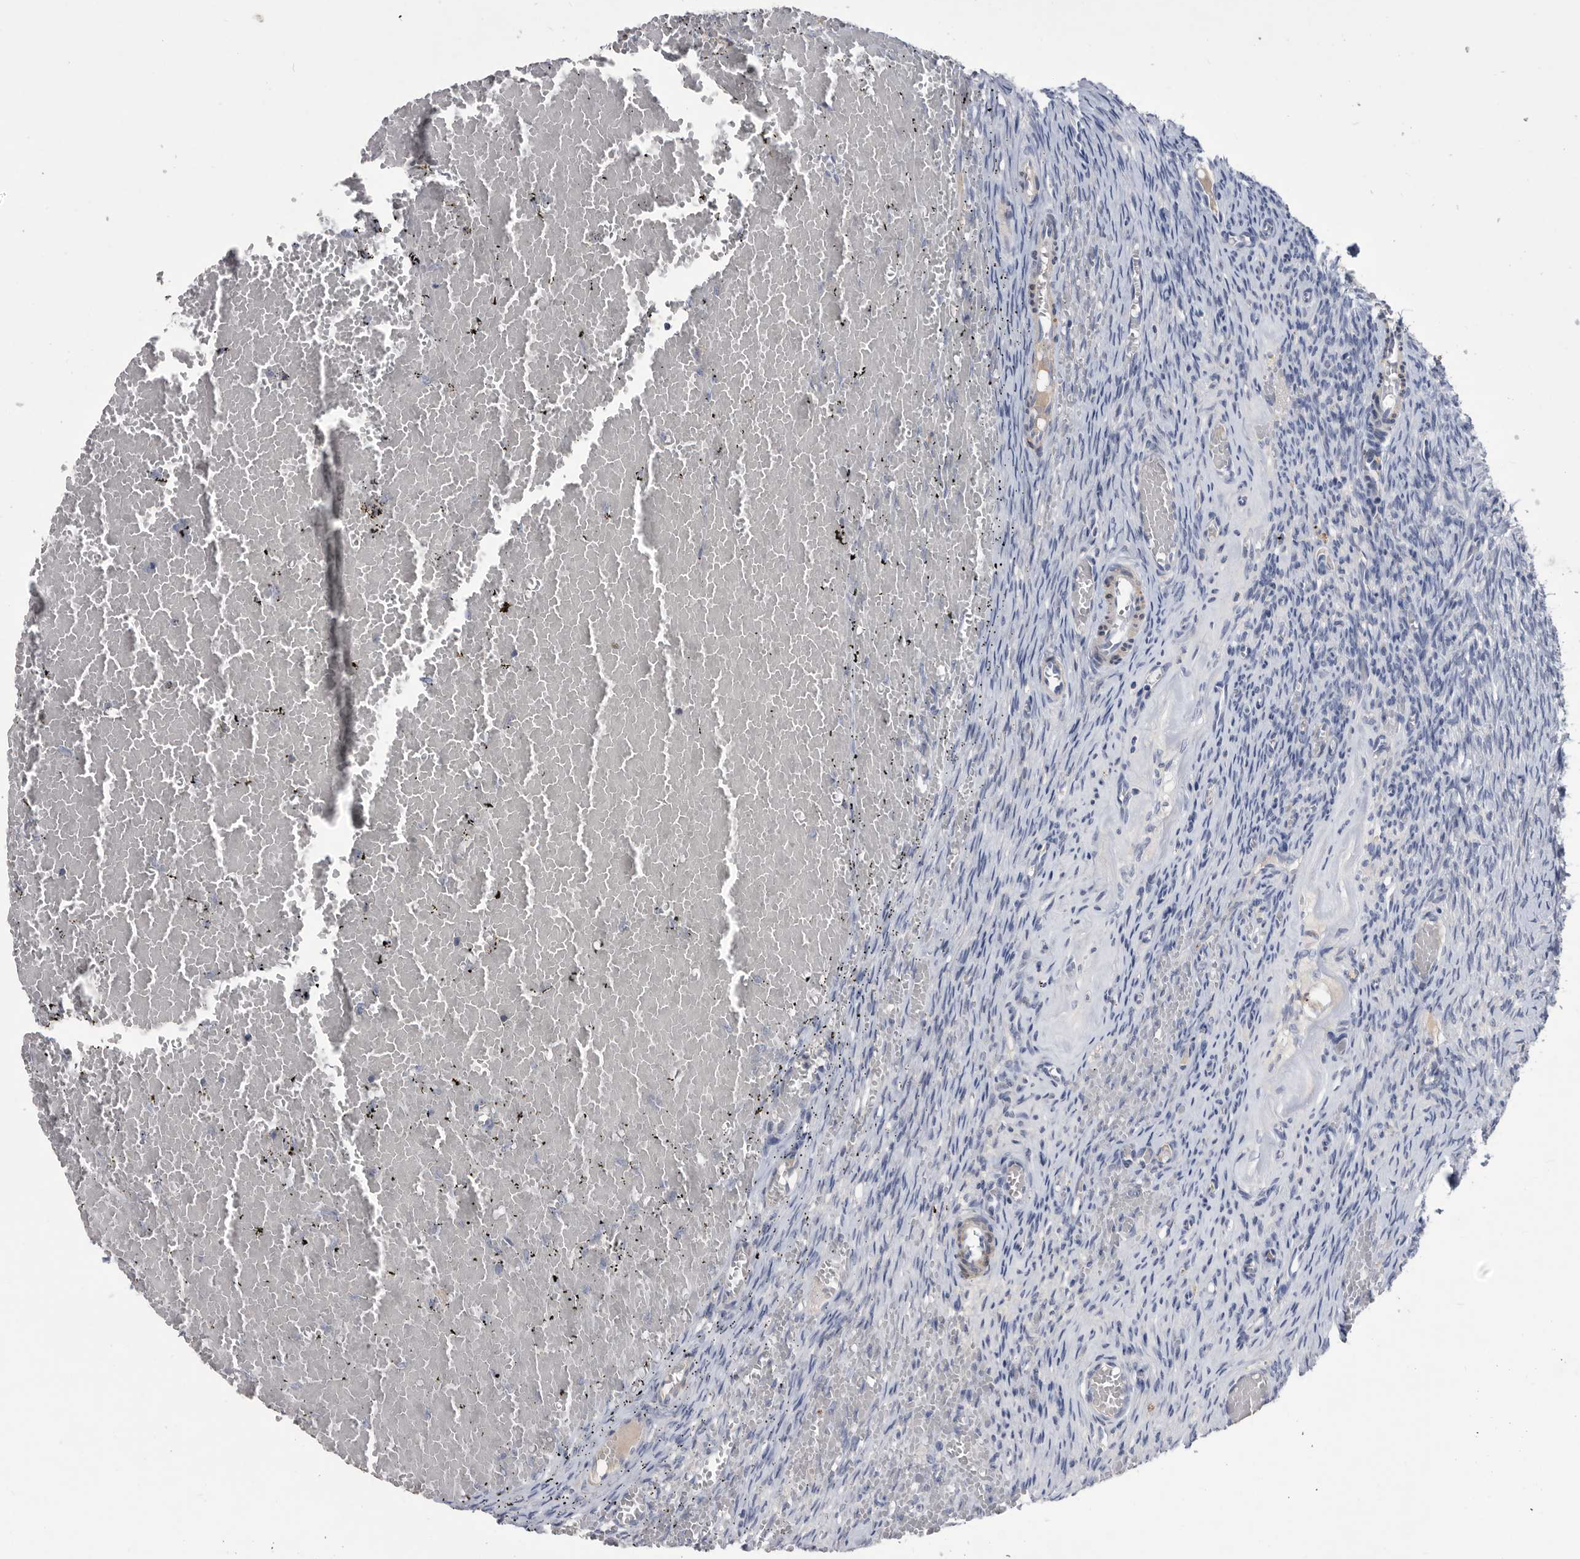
{"staining": {"intensity": "negative", "quantity": "none", "location": "none"}, "tissue": "ovary", "cell_type": "Follicle cells", "image_type": "normal", "snomed": [{"axis": "morphology", "description": "Adenocarcinoma, NOS"}, {"axis": "topography", "description": "Endometrium"}], "caption": "Protein analysis of unremarkable ovary exhibits no significant expression in follicle cells. (DAB immunohistochemistry, high magnification).", "gene": "BTBD6", "patient": {"sex": "female", "age": 32}}